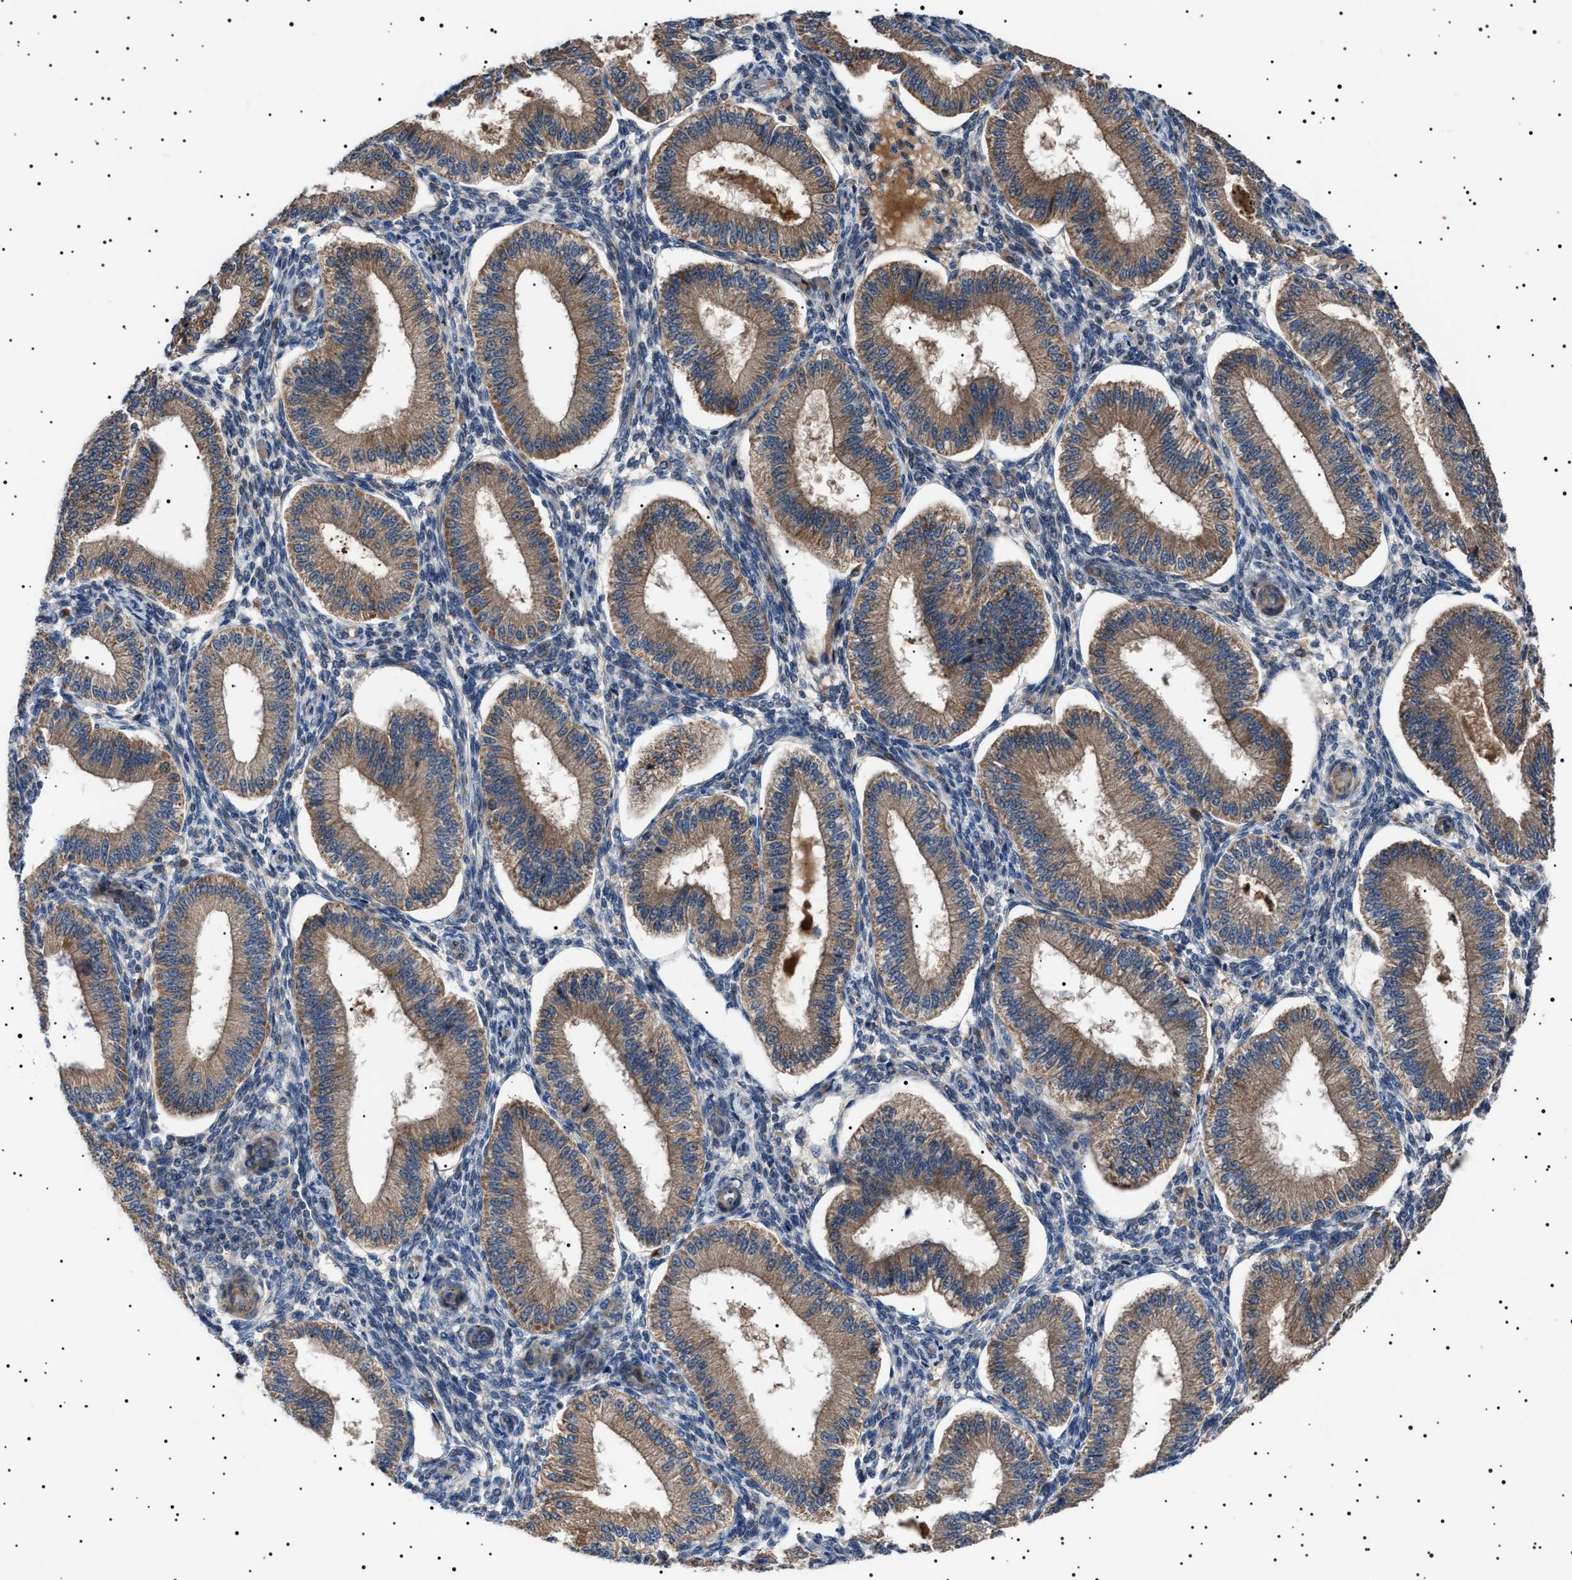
{"staining": {"intensity": "negative", "quantity": "none", "location": "none"}, "tissue": "endometrium", "cell_type": "Cells in endometrial stroma", "image_type": "normal", "snomed": [{"axis": "morphology", "description": "Normal tissue, NOS"}, {"axis": "topography", "description": "Endometrium"}], "caption": "An IHC image of benign endometrium is shown. There is no staining in cells in endometrial stroma of endometrium. (DAB IHC visualized using brightfield microscopy, high magnification).", "gene": "PTRH1", "patient": {"sex": "female", "age": 39}}